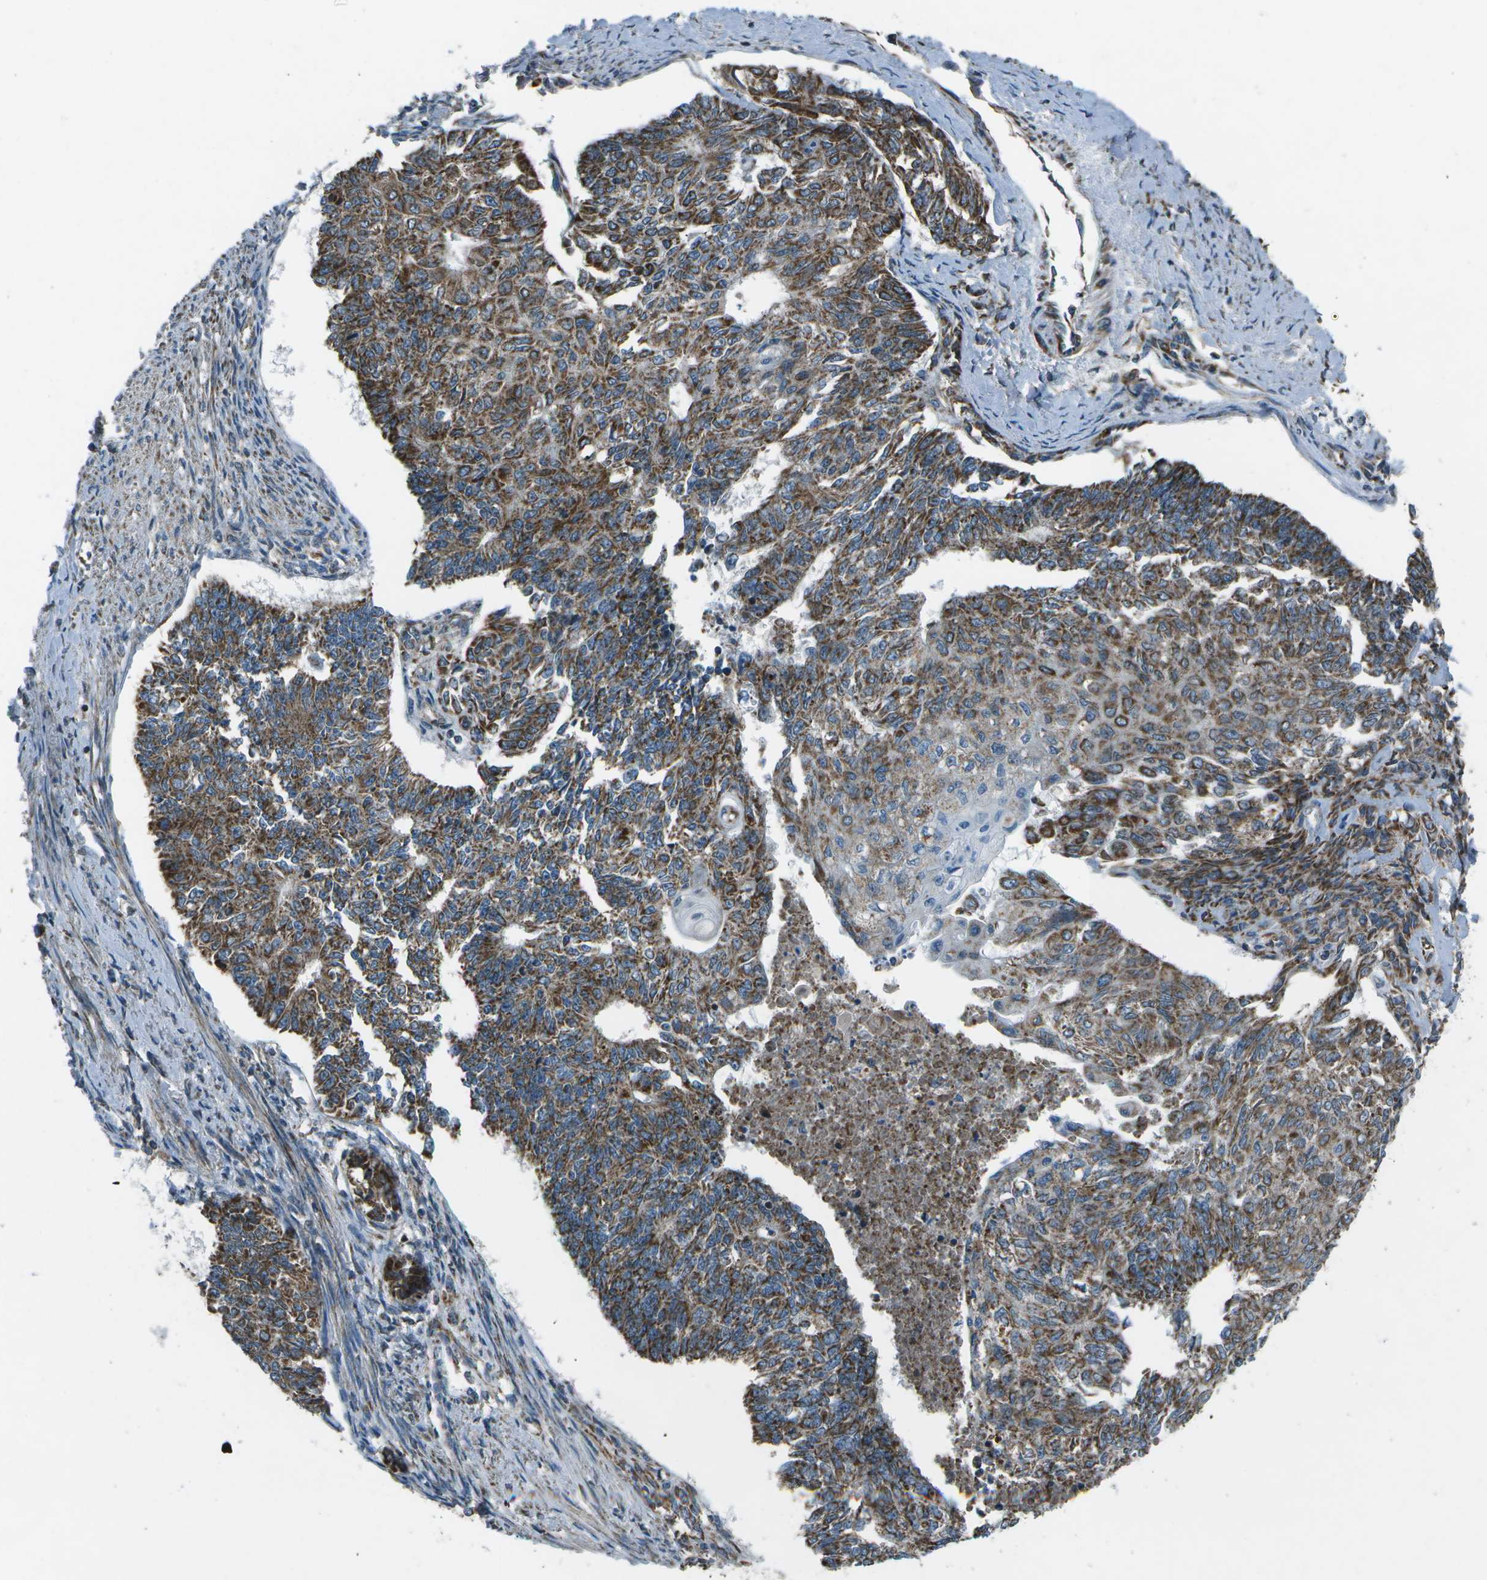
{"staining": {"intensity": "moderate", "quantity": ">75%", "location": "cytoplasmic/membranous"}, "tissue": "endometrial cancer", "cell_type": "Tumor cells", "image_type": "cancer", "snomed": [{"axis": "morphology", "description": "Adenocarcinoma, NOS"}, {"axis": "topography", "description": "Endometrium"}], "caption": "Protein staining of endometrial cancer tissue exhibits moderate cytoplasmic/membranous positivity in about >75% of tumor cells.", "gene": "EIF2AK1", "patient": {"sex": "female", "age": 32}}